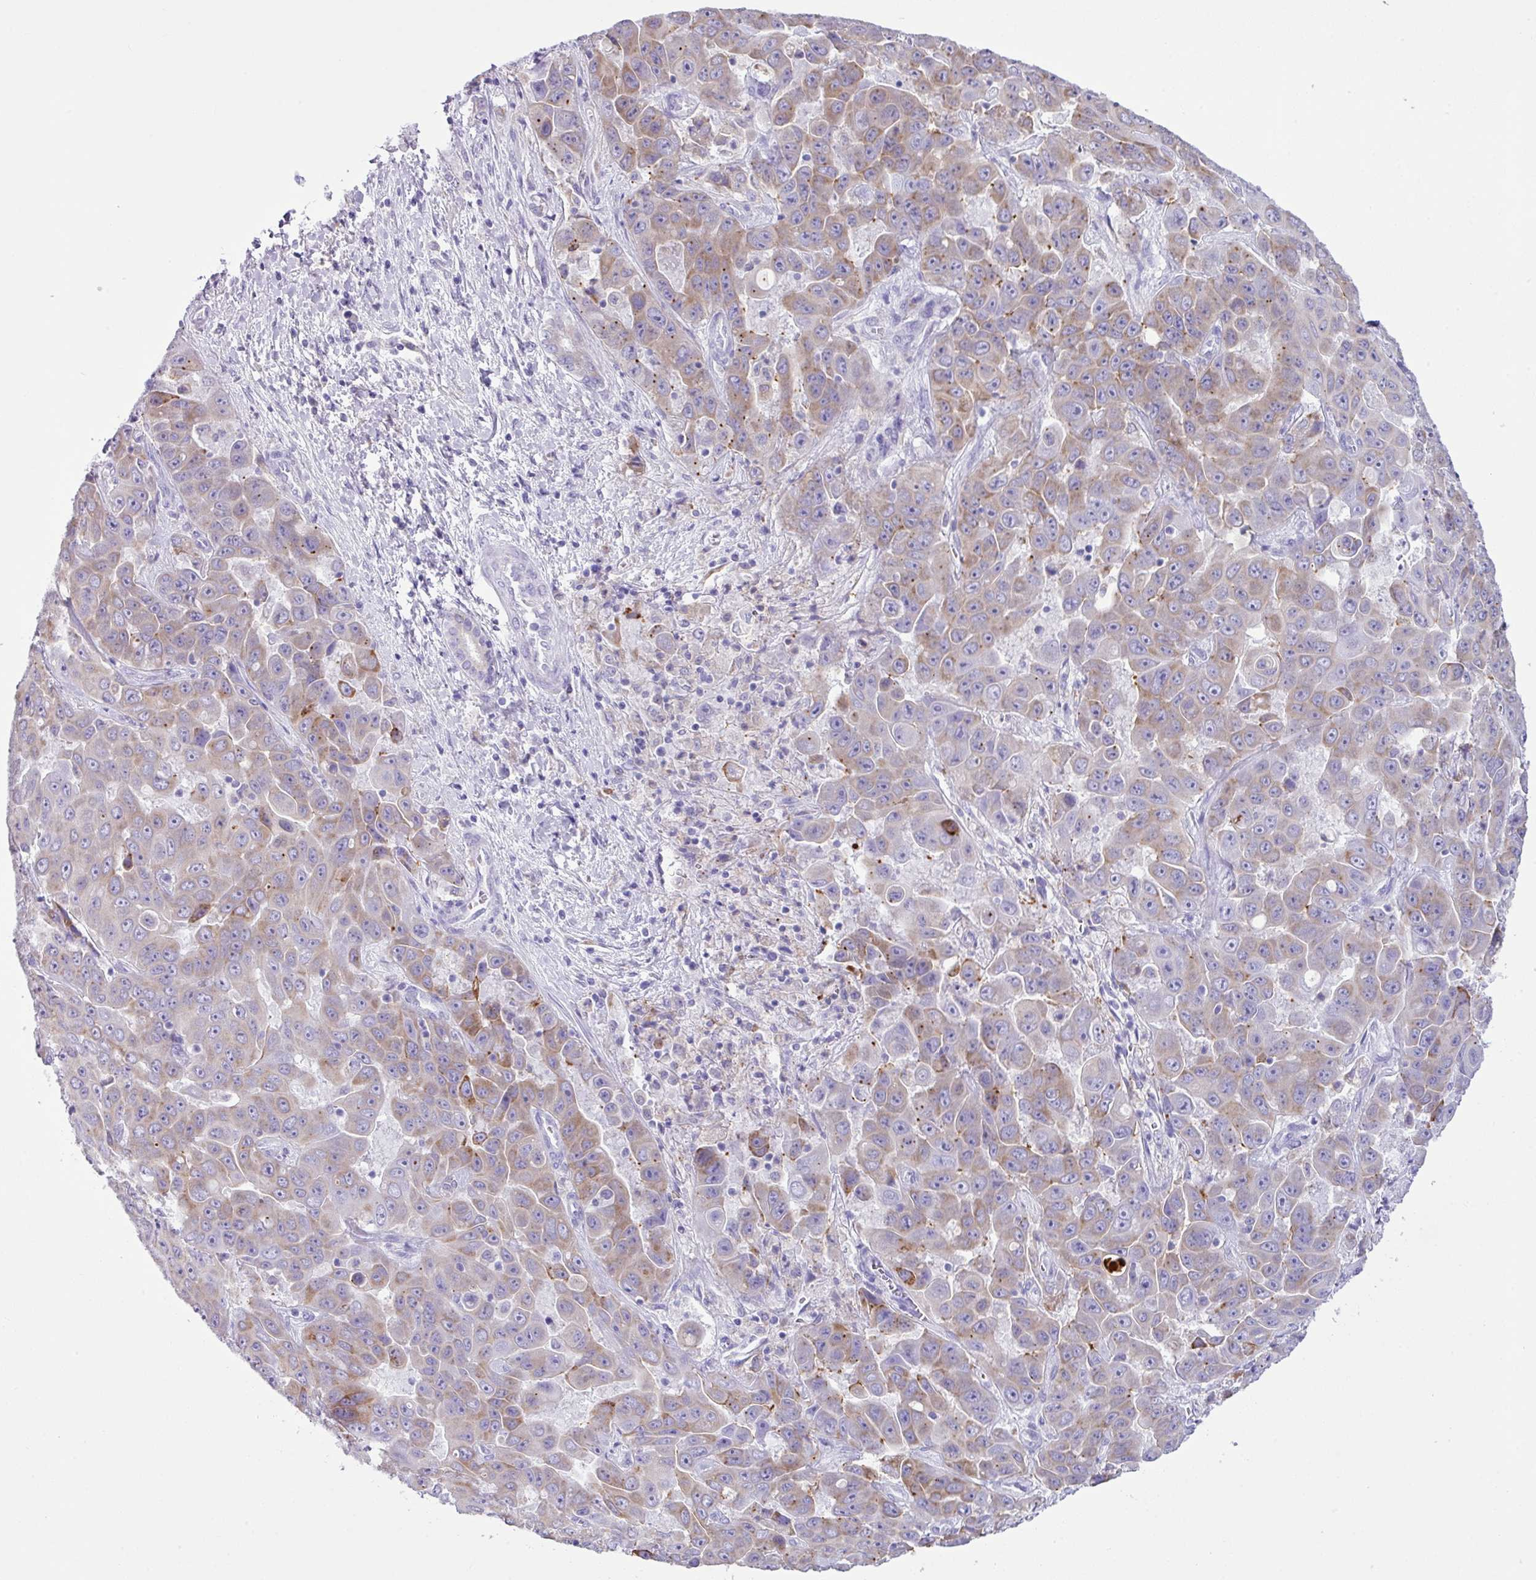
{"staining": {"intensity": "weak", "quantity": "<25%", "location": "cytoplasmic/membranous"}, "tissue": "liver cancer", "cell_type": "Tumor cells", "image_type": "cancer", "snomed": [{"axis": "morphology", "description": "Cholangiocarcinoma"}, {"axis": "topography", "description": "Liver"}], "caption": "Immunohistochemistry micrograph of human liver cancer stained for a protein (brown), which exhibits no positivity in tumor cells.", "gene": "RGS21", "patient": {"sex": "female", "age": 52}}